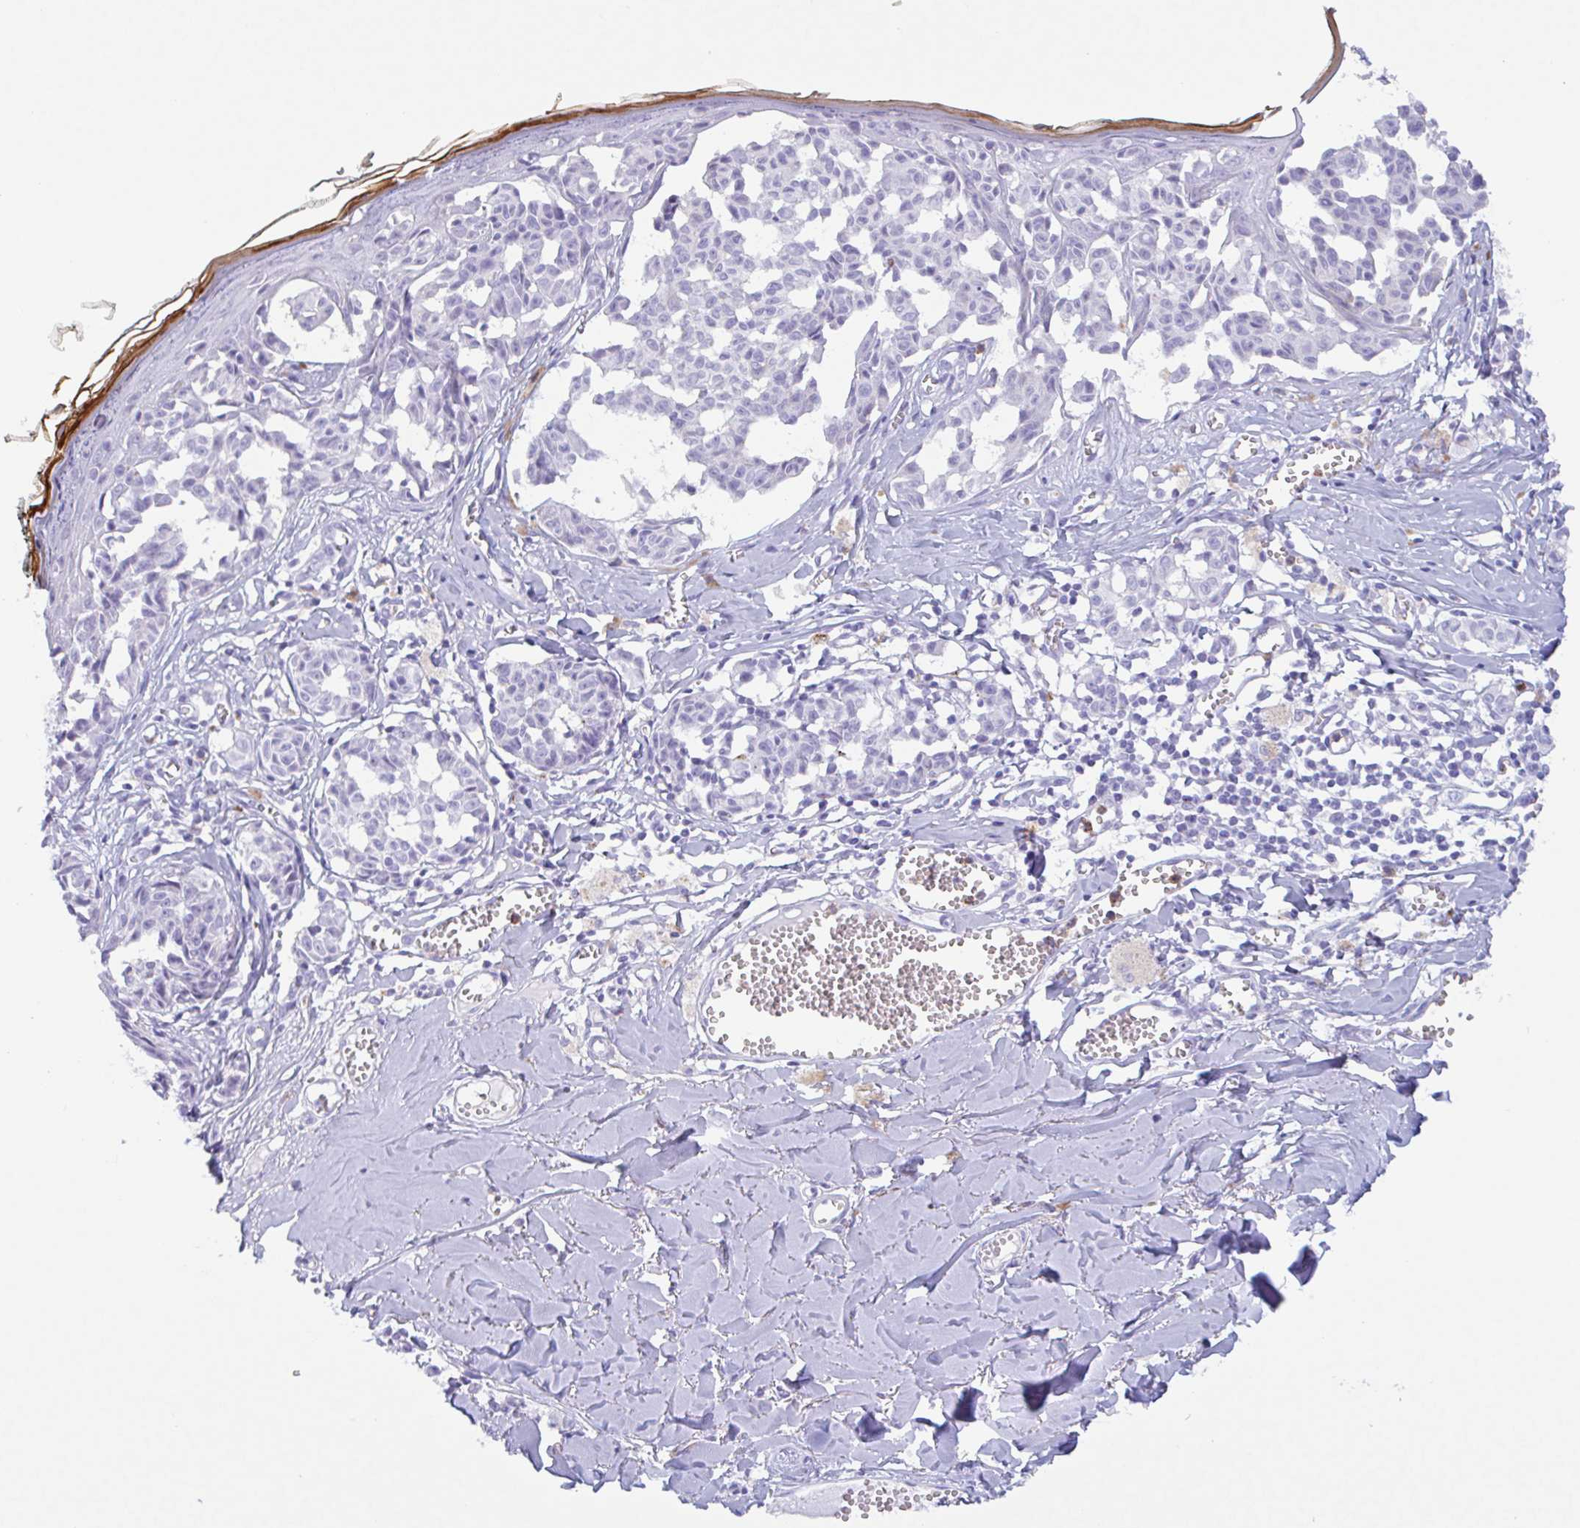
{"staining": {"intensity": "negative", "quantity": "none", "location": "none"}, "tissue": "melanoma", "cell_type": "Tumor cells", "image_type": "cancer", "snomed": [{"axis": "morphology", "description": "Malignant melanoma, NOS"}, {"axis": "topography", "description": "Skin"}], "caption": "Immunohistochemical staining of human malignant melanoma reveals no significant positivity in tumor cells. Nuclei are stained in blue.", "gene": "DTWD2", "patient": {"sex": "female", "age": 43}}